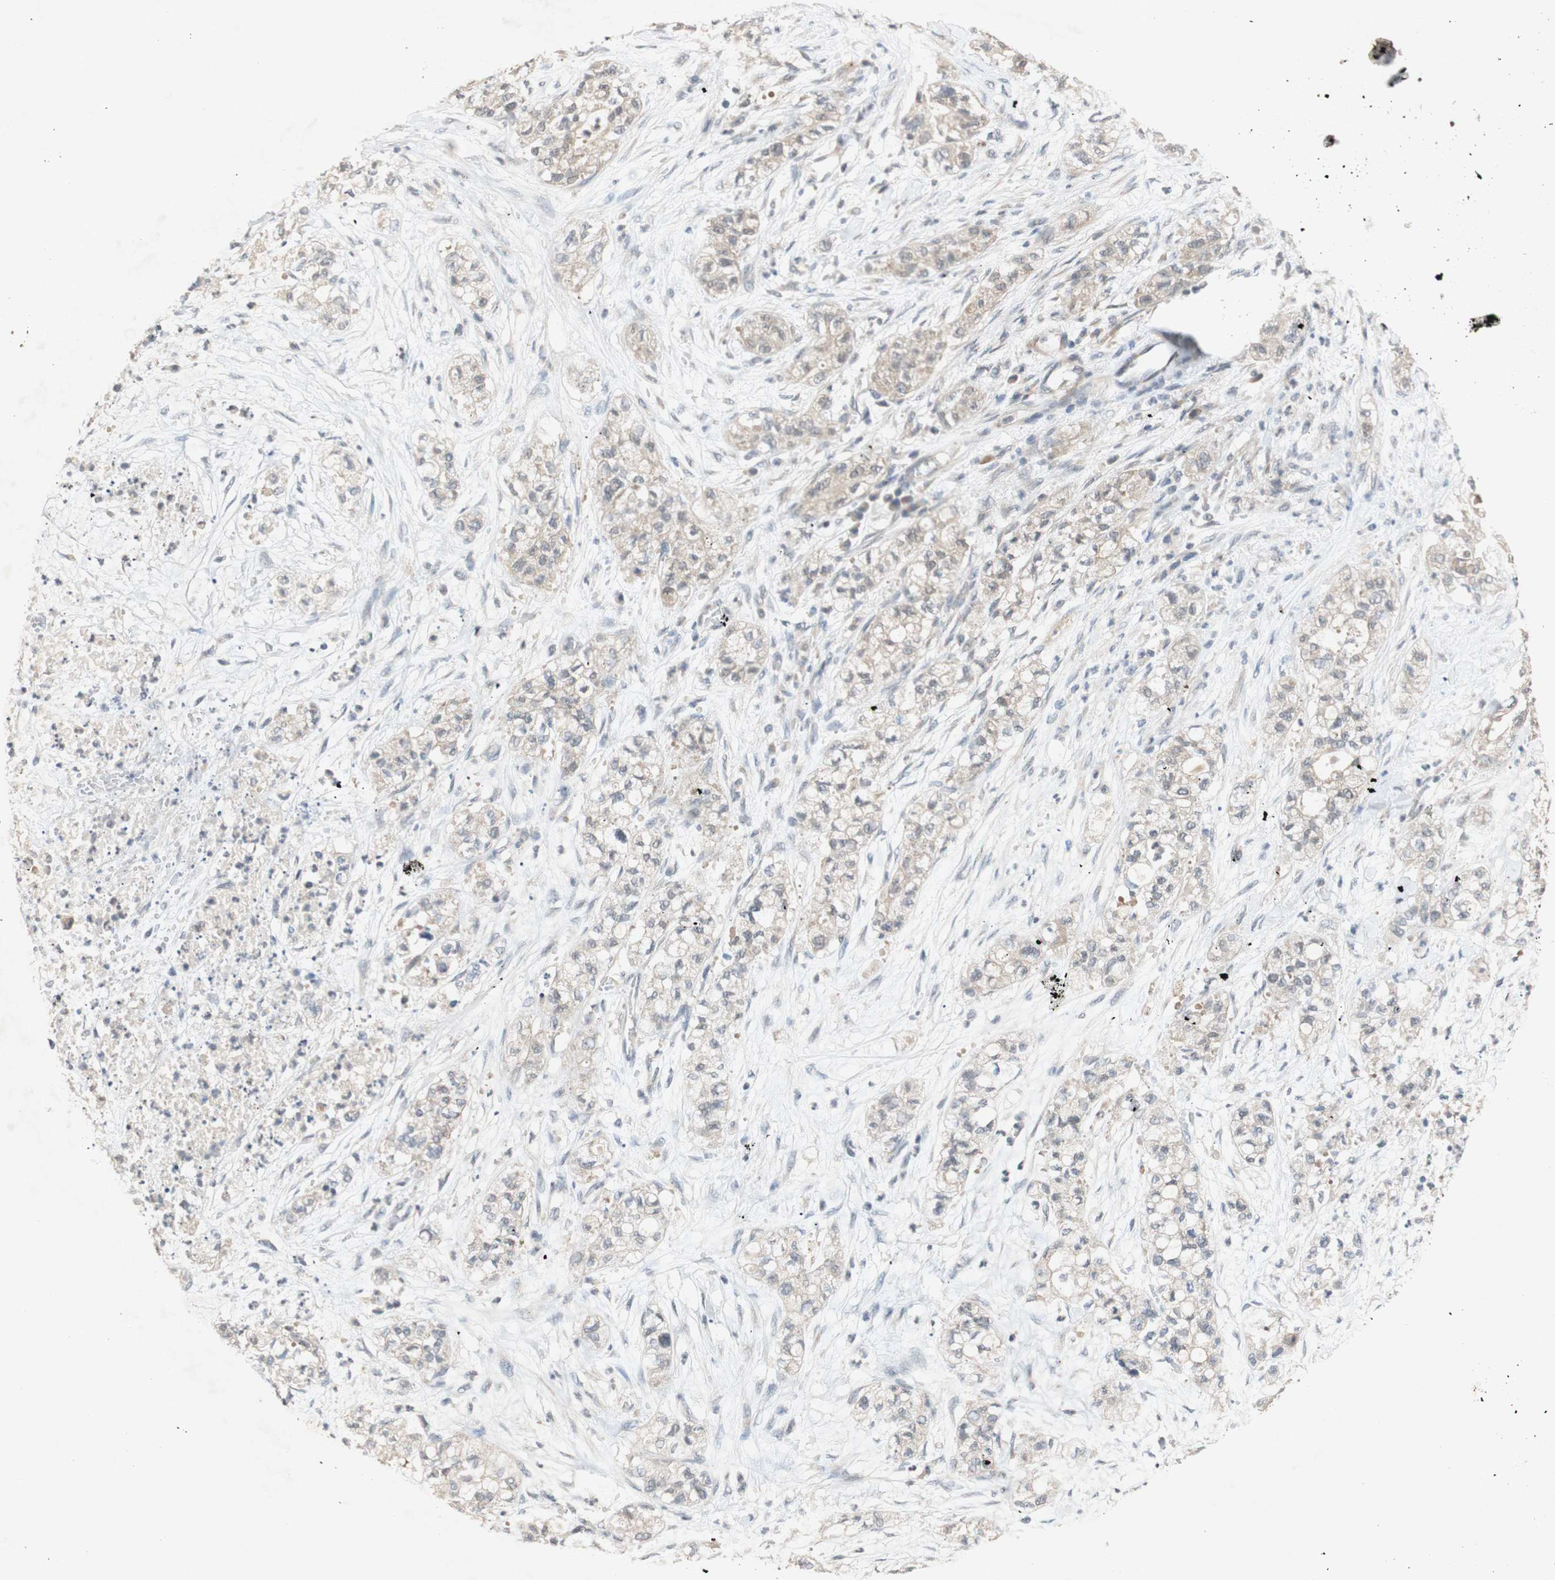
{"staining": {"intensity": "weak", "quantity": ">75%", "location": "cytoplasmic/membranous"}, "tissue": "pancreatic cancer", "cell_type": "Tumor cells", "image_type": "cancer", "snomed": [{"axis": "morphology", "description": "Adenocarcinoma, NOS"}, {"axis": "topography", "description": "Pancreas"}], "caption": "Immunohistochemistry image of neoplastic tissue: pancreatic cancer stained using immunohistochemistry shows low levels of weak protein expression localized specifically in the cytoplasmic/membranous of tumor cells, appearing as a cytoplasmic/membranous brown color.", "gene": "PIN1", "patient": {"sex": "female", "age": 78}}